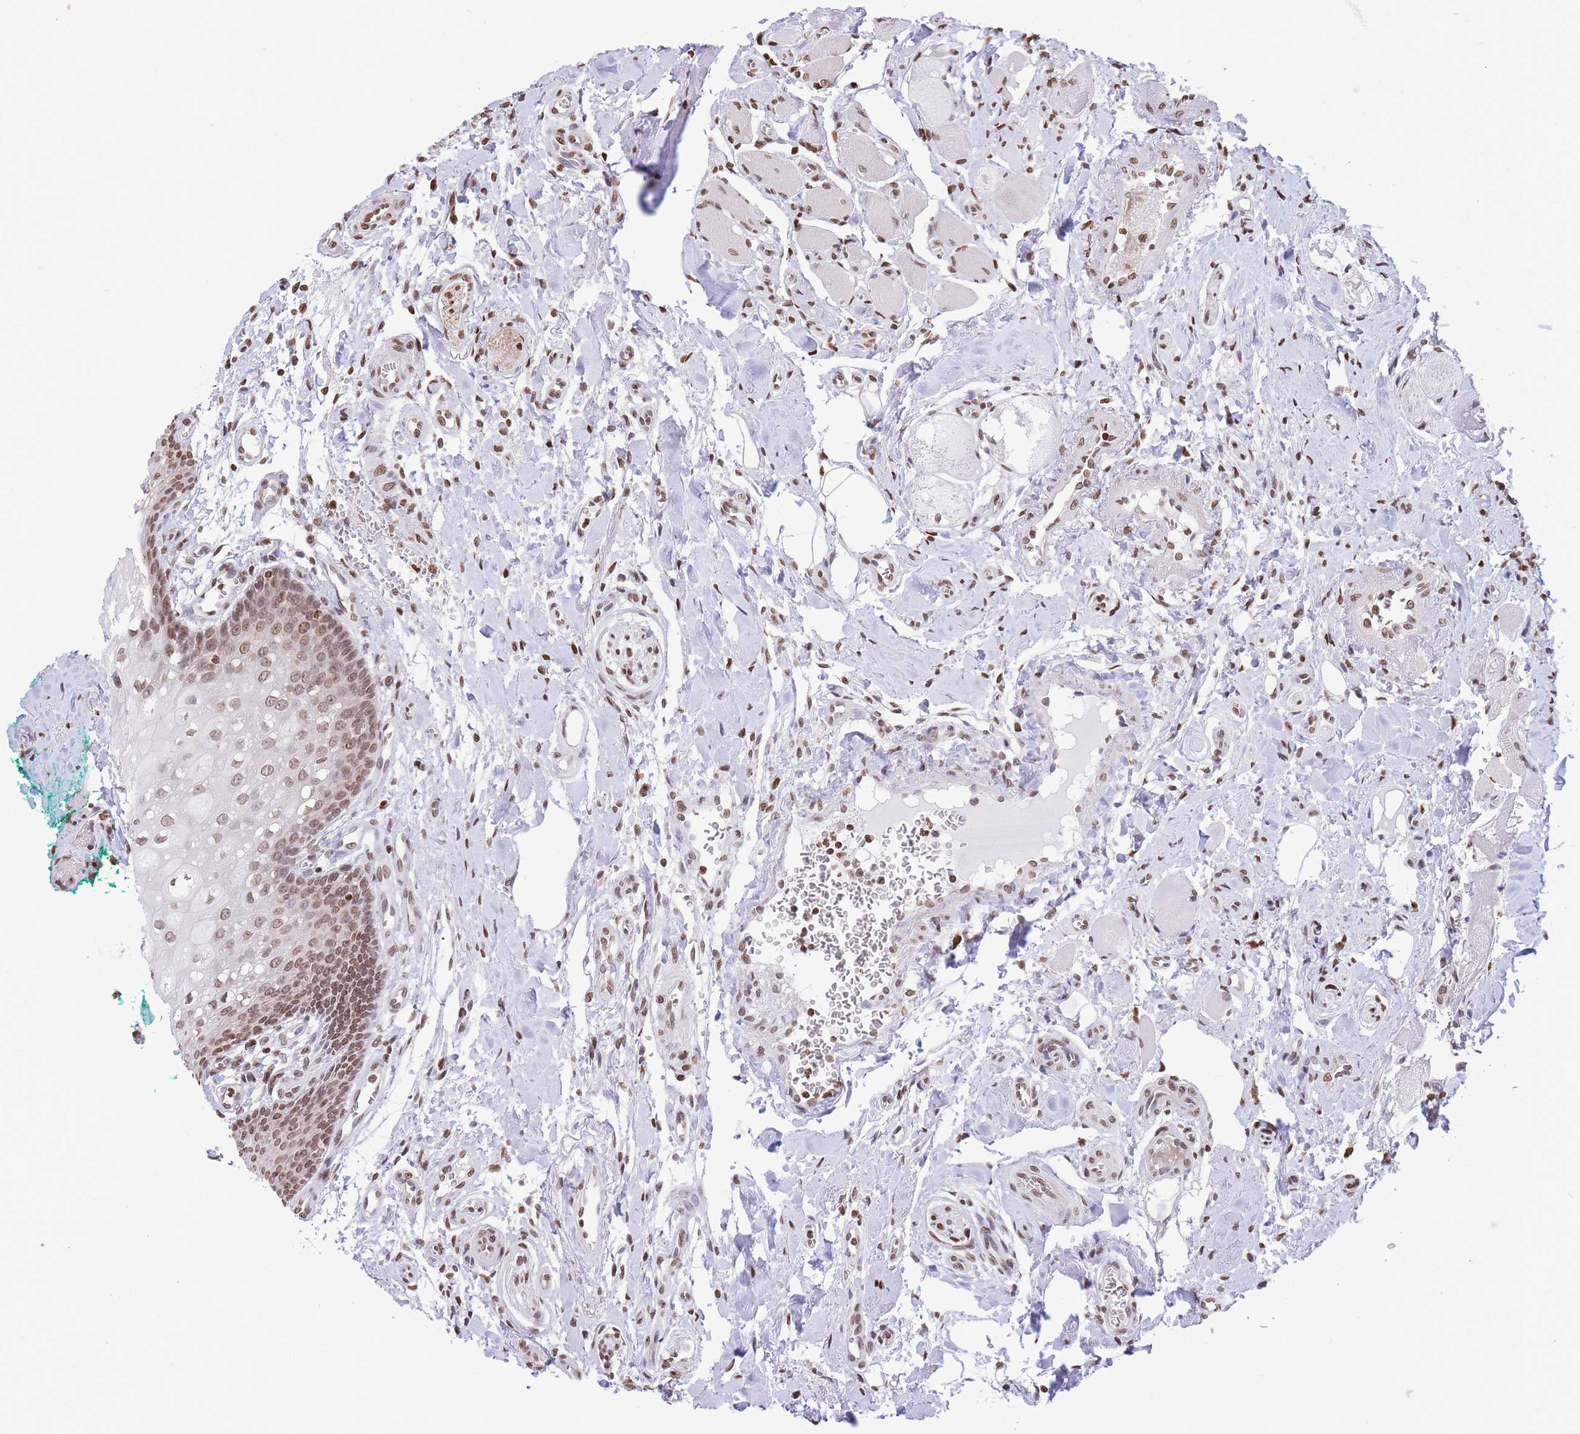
{"staining": {"intensity": "moderate", "quantity": ">75%", "location": "nuclear"}, "tissue": "oral mucosa", "cell_type": "Squamous epithelial cells", "image_type": "normal", "snomed": [{"axis": "morphology", "description": "Normal tissue, NOS"}, {"axis": "morphology", "description": "Squamous cell carcinoma, NOS"}, {"axis": "topography", "description": "Oral tissue"}, {"axis": "topography", "description": "Tounge, NOS"}, {"axis": "topography", "description": "Head-Neck"}], "caption": "The histopathology image shows immunohistochemical staining of normal oral mucosa. There is moderate nuclear positivity is present in about >75% of squamous epithelial cells. (DAB = brown stain, brightfield microscopy at high magnification).", "gene": "H2BC10", "patient": {"sex": "male", "age": 79}}